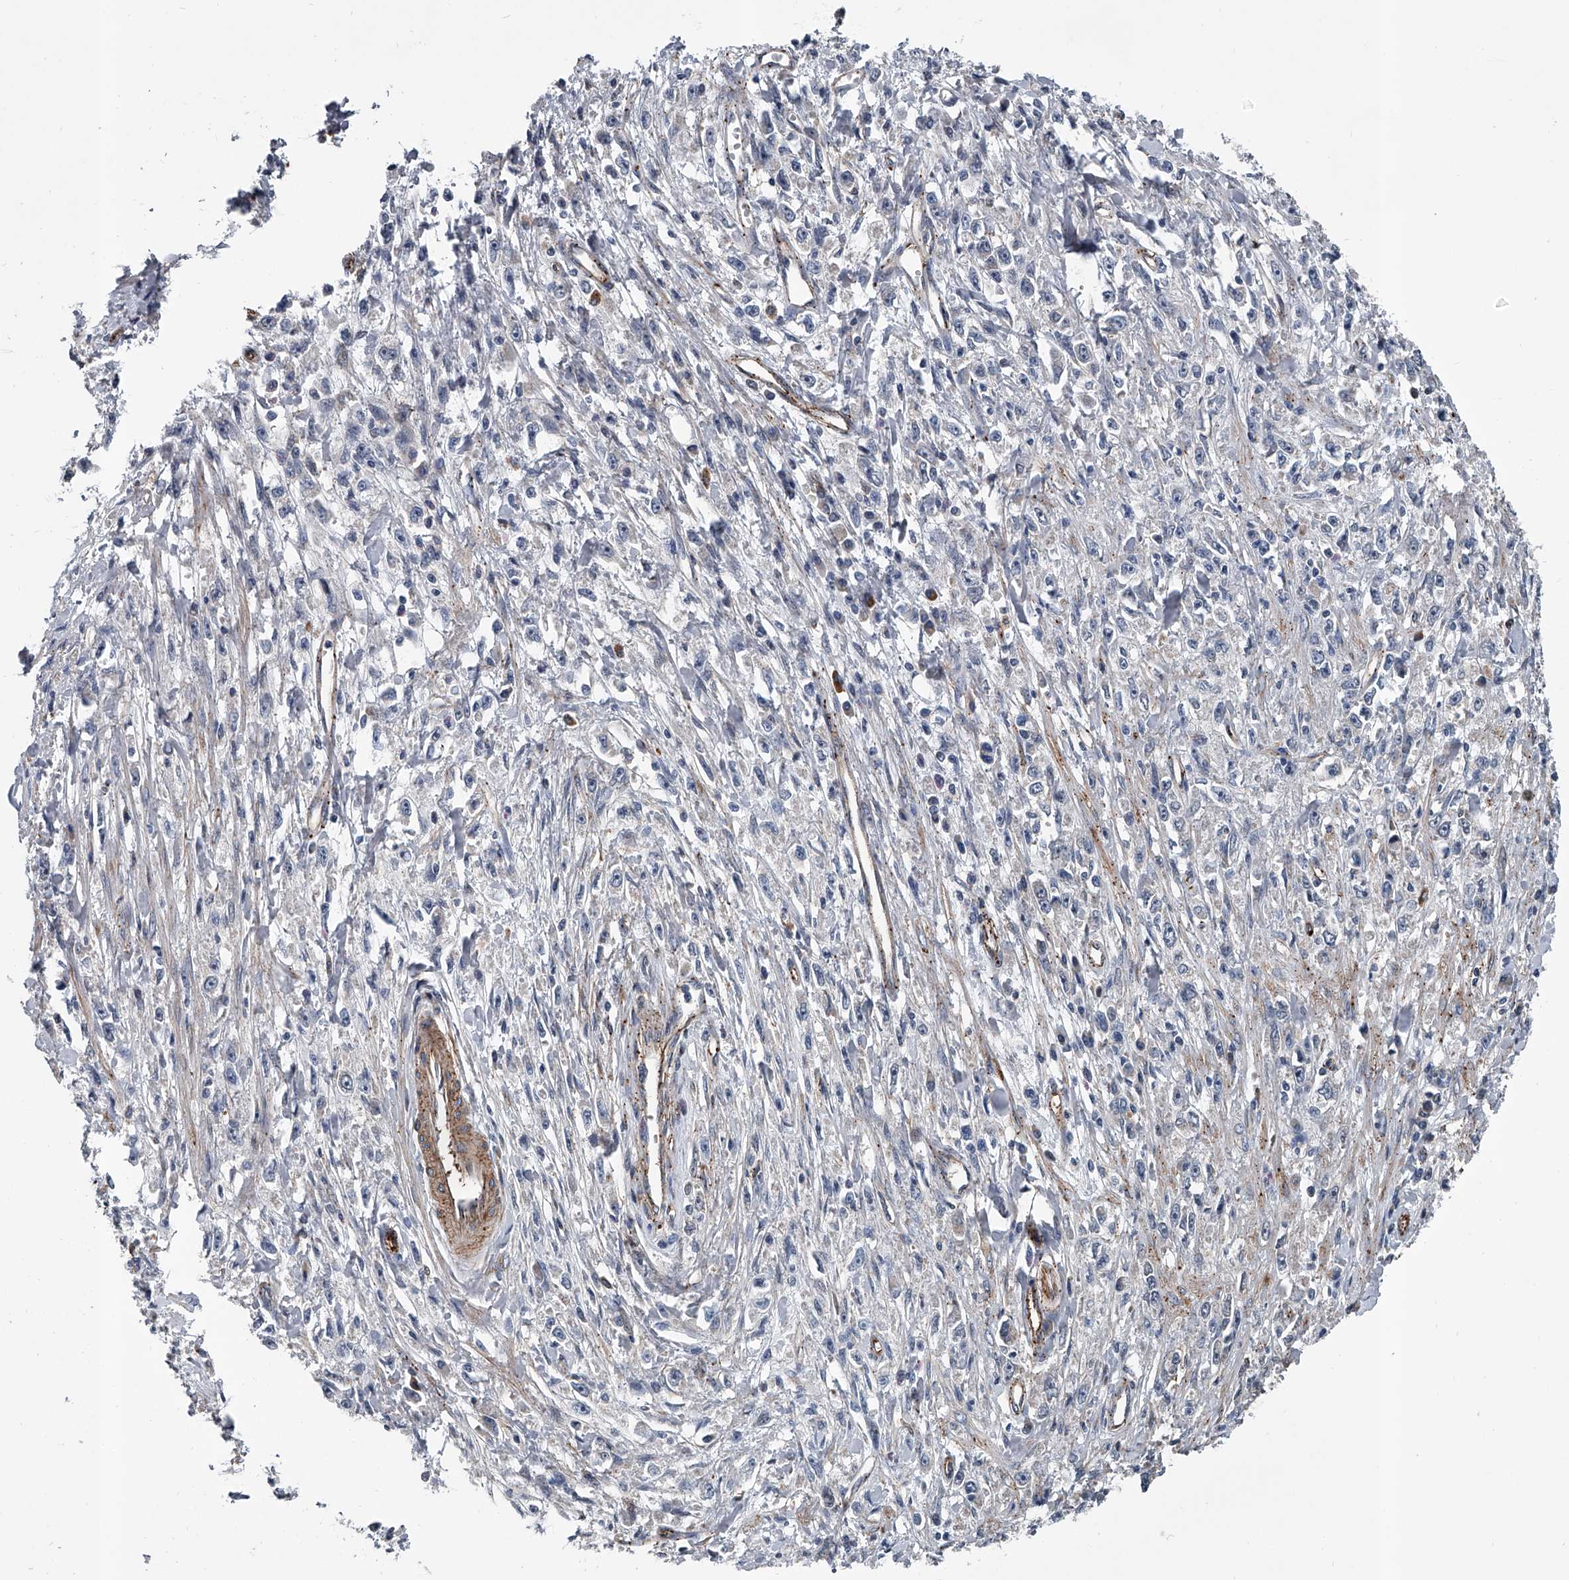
{"staining": {"intensity": "negative", "quantity": "none", "location": "none"}, "tissue": "stomach cancer", "cell_type": "Tumor cells", "image_type": "cancer", "snomed": [{"axis": "morphology", "description": "Adenocarcinoma, NOS"}, {"axis": "topography", "description": "Stomach"}], "caption": "This histopathology image is of adenocarcinoma (stomach) stained with IHC to label a protein in brown with the nuclei are counter-stained blue. There is no expression in tumor cells.", "gene": "LDLRAD2", "patient": {"sex": "female", "age": 59}}